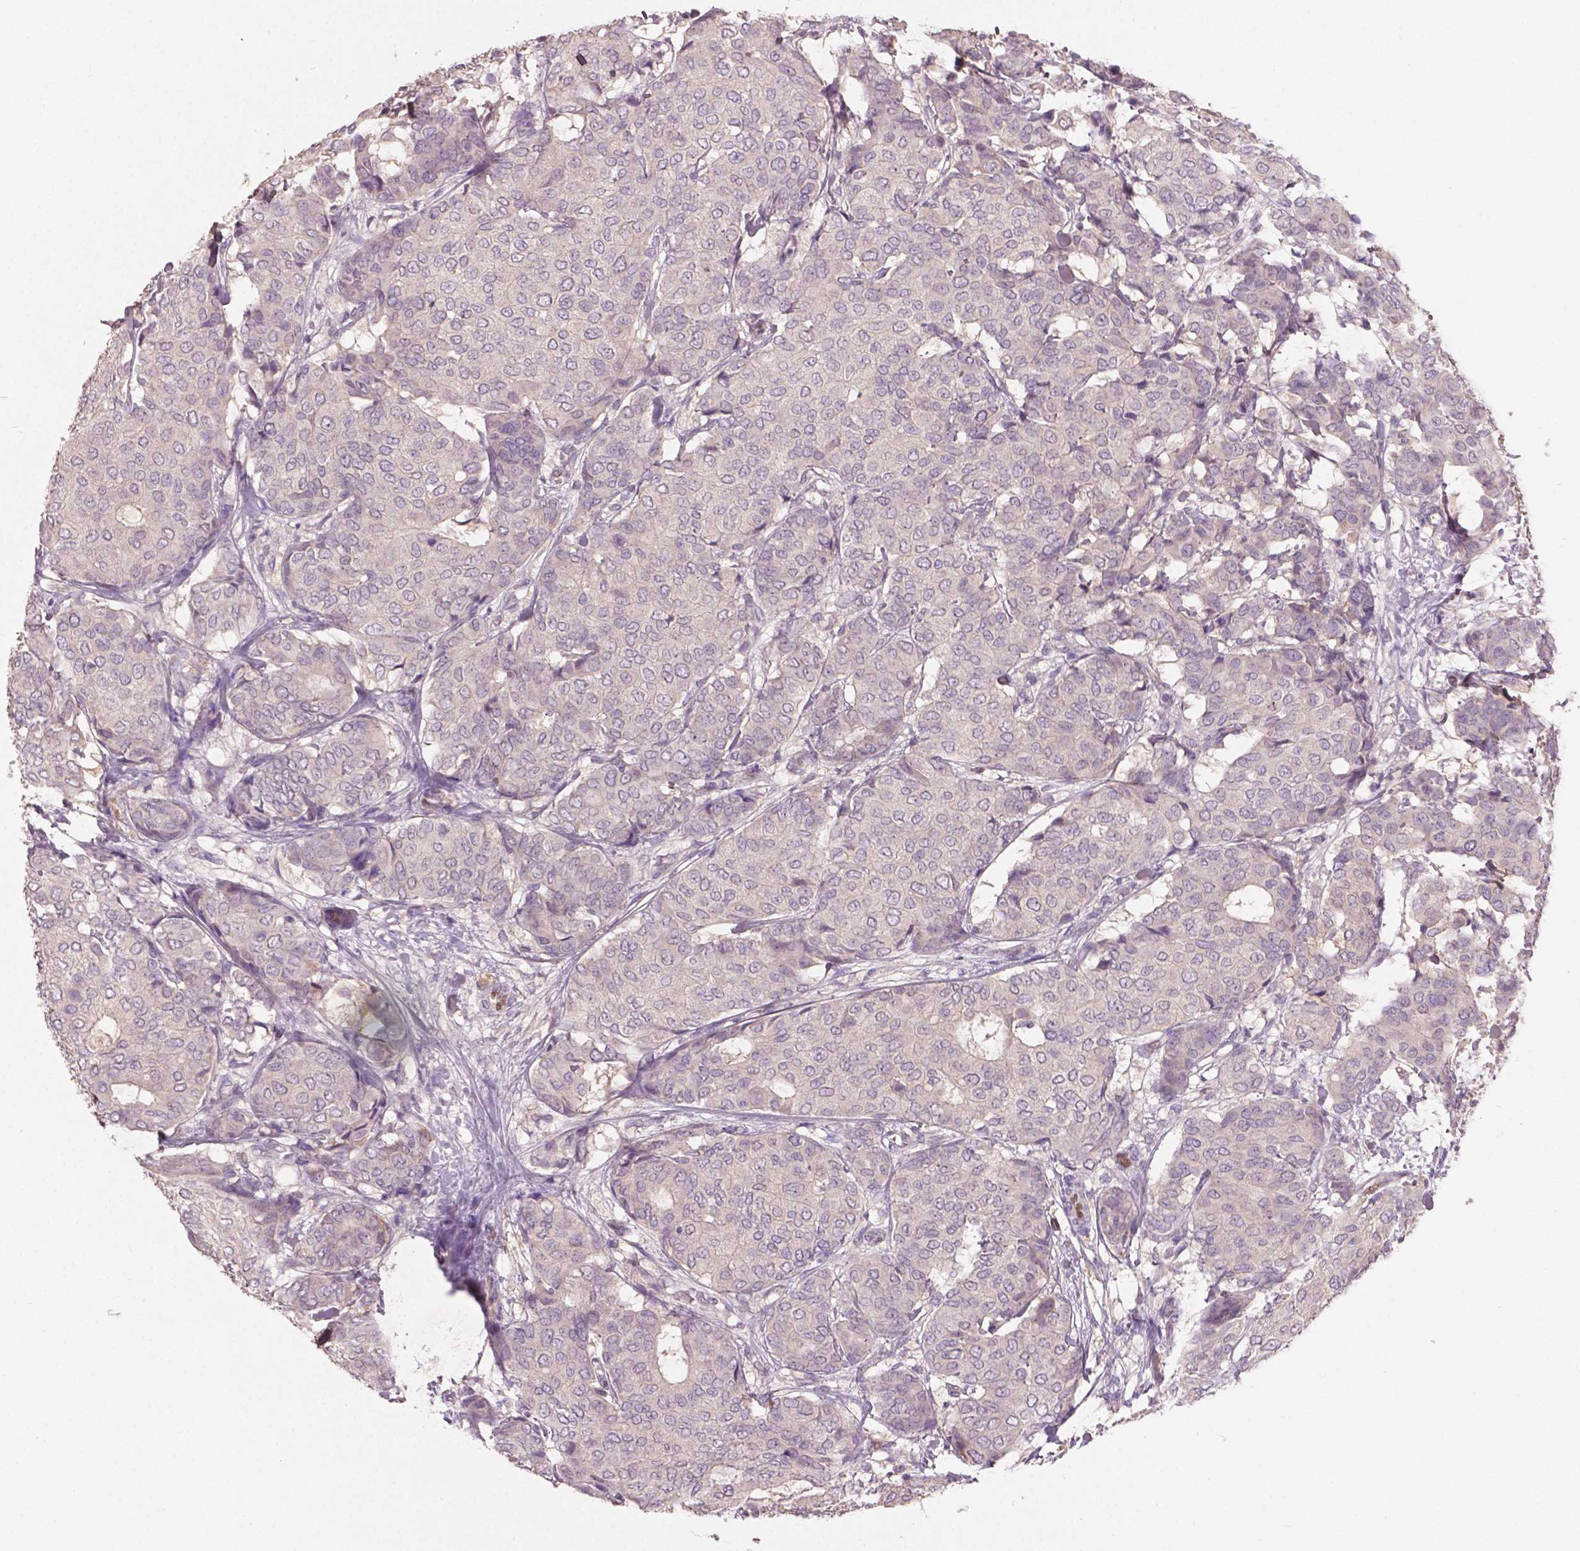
{"staining": {"intensity": "negative", "quantity": "none", "location": "none"}, "tissue": "breast cancer", "cell_type": "Tumor cells", "image_type": "cancer", "snomed": [{"axis": "morphology", "description": "Duct carcinoma"}, {"axis": "topography", "description": "Breast"}], "caption": "This is an immunohistochemistry (IHC) image of breast invasive ductal carcinoma. There is no expression in tumor cells.", "gene": "SOX17", "patient": {"sex": "female", "age": 75}}